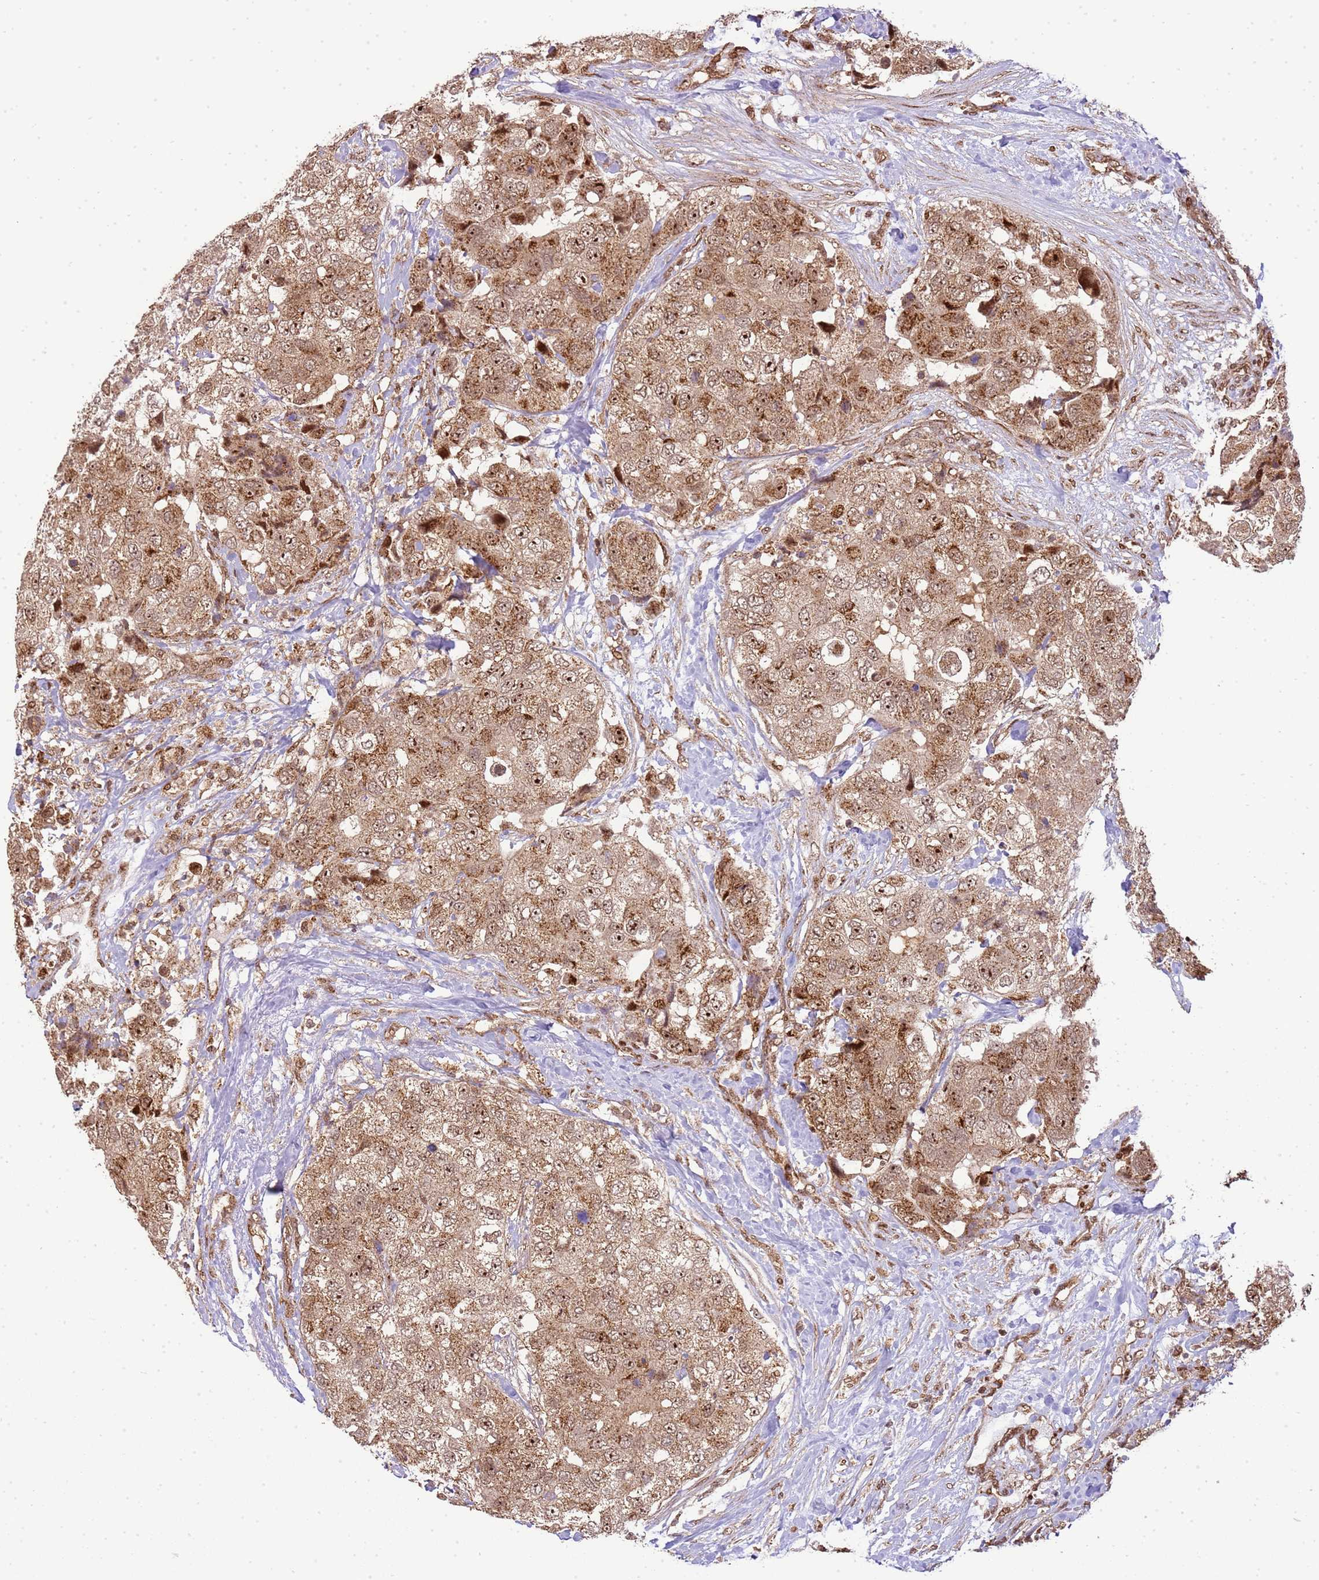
{"staining": {"intensity": "moderate", "quantity": ">75%", "location": "cytoplasmic/membranous,nuclear"}, "tissue": "breast cancer", "cell_type": "Tumor cells", "image_type": "cancer", "snomed": [{"axis": "morphology", "description": "Duct carcinoma"}, {"axis": "topography", "description": "Breast"}], "caption": "Immunohistochemical staining of breast cancer reveals medium levels of moderate cytoplasmic/membranous and nuclear protein expression in approximately >75% of tumor cells.", "gene": "PEX14", "patient": {"sex": "female", "age": 62}}